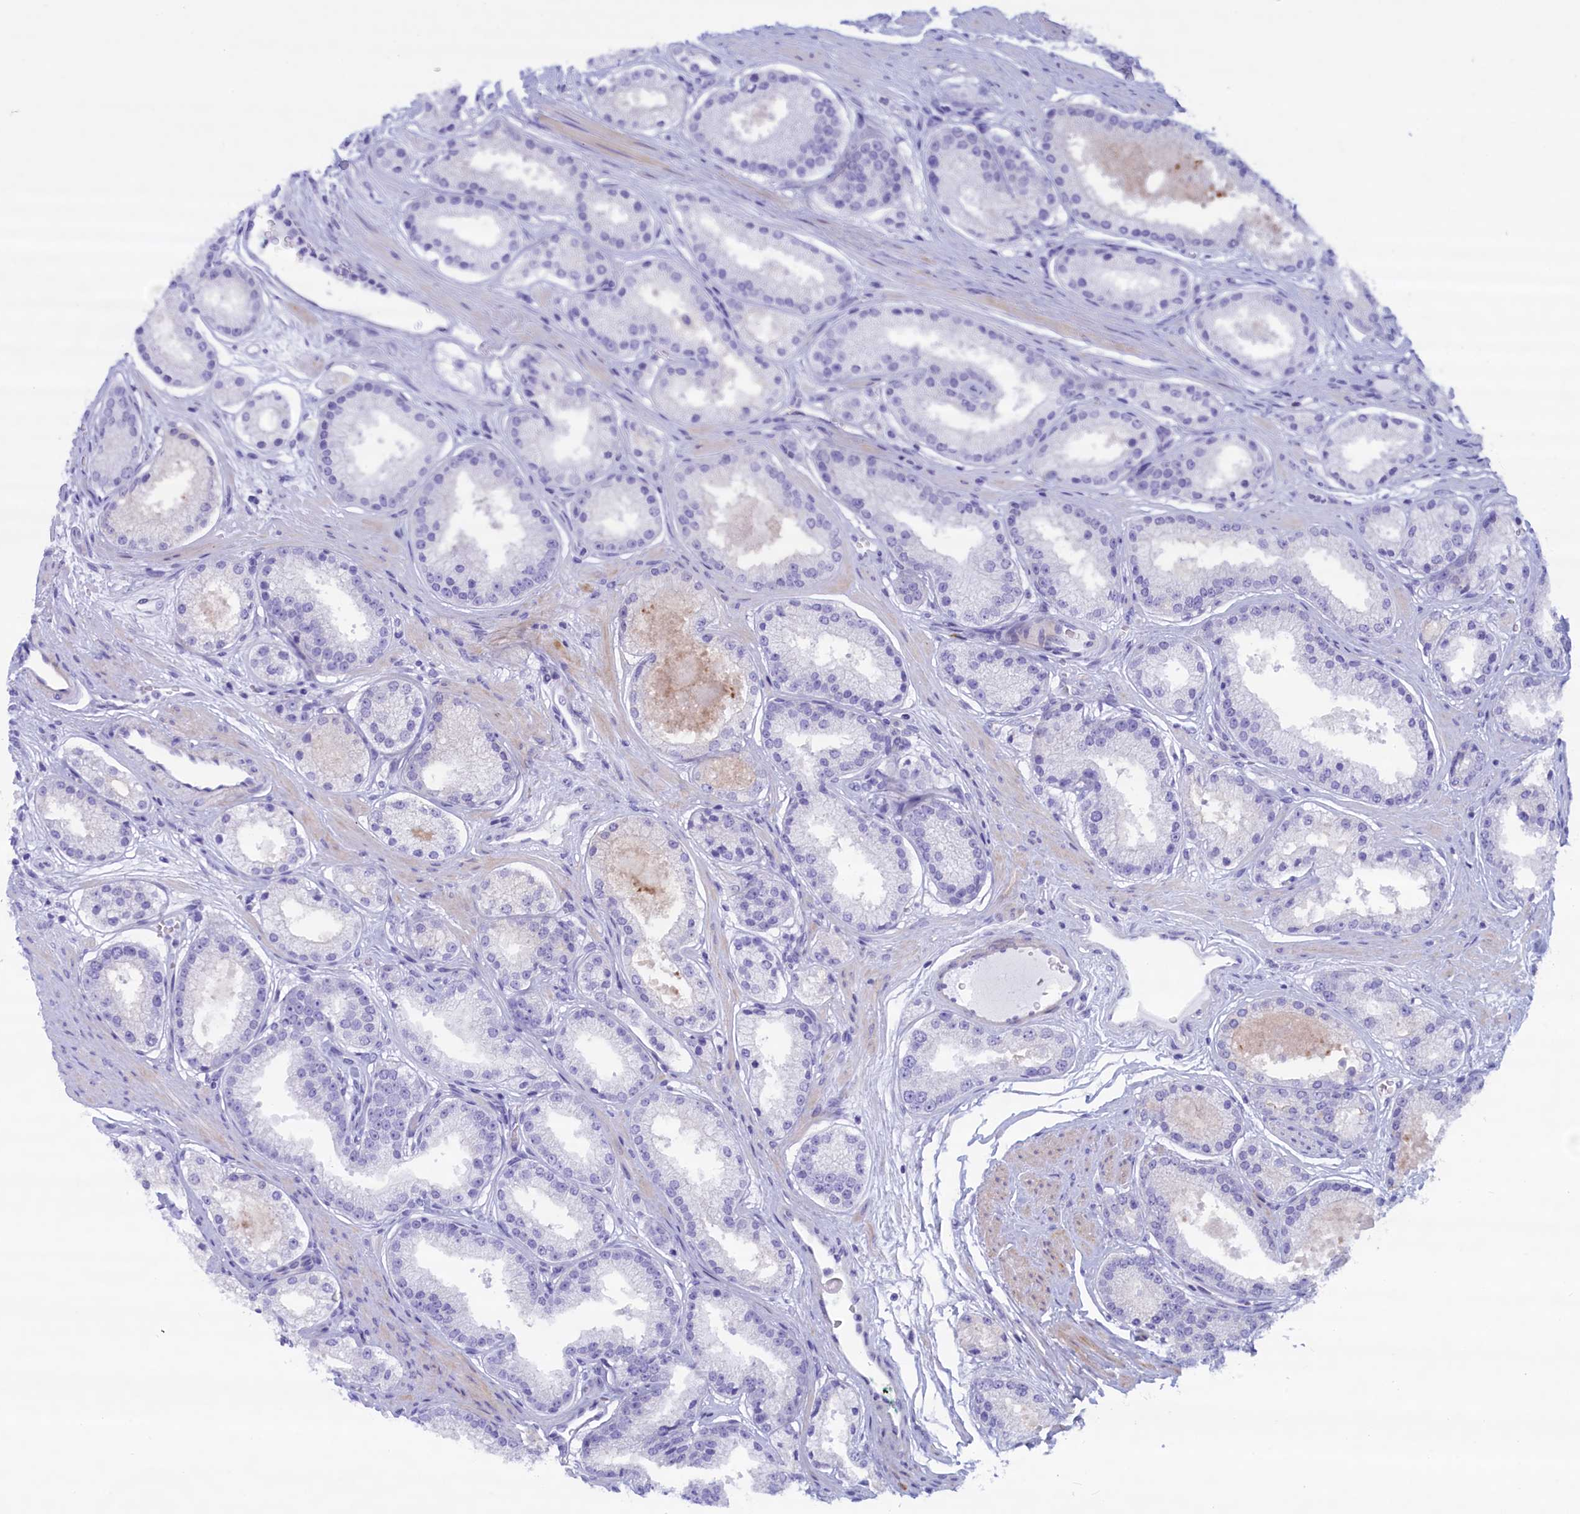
{"staining": {"intensity": "negative", "quantity": "none", "location": "none"}, "tissue": "prostate cancer", "cell_type": "Tumor cells", "image_type": "cancer", "snomed": [{"axis": "morphology", "description": "Adenocarcinoma, Low grade"}, {"axis": "topography", "description": "Prostate"}], "caption": "Prostate low-grade adenocarcinoma was stained to show a protein in brown. There is no significant expression in tumor cells. The staining is performed using DAB brown chromogen with nuclei counter-stained in using hematoxylin.", "gene": "MPV17L2", "patient": {"sex": "male", "age": 59}}